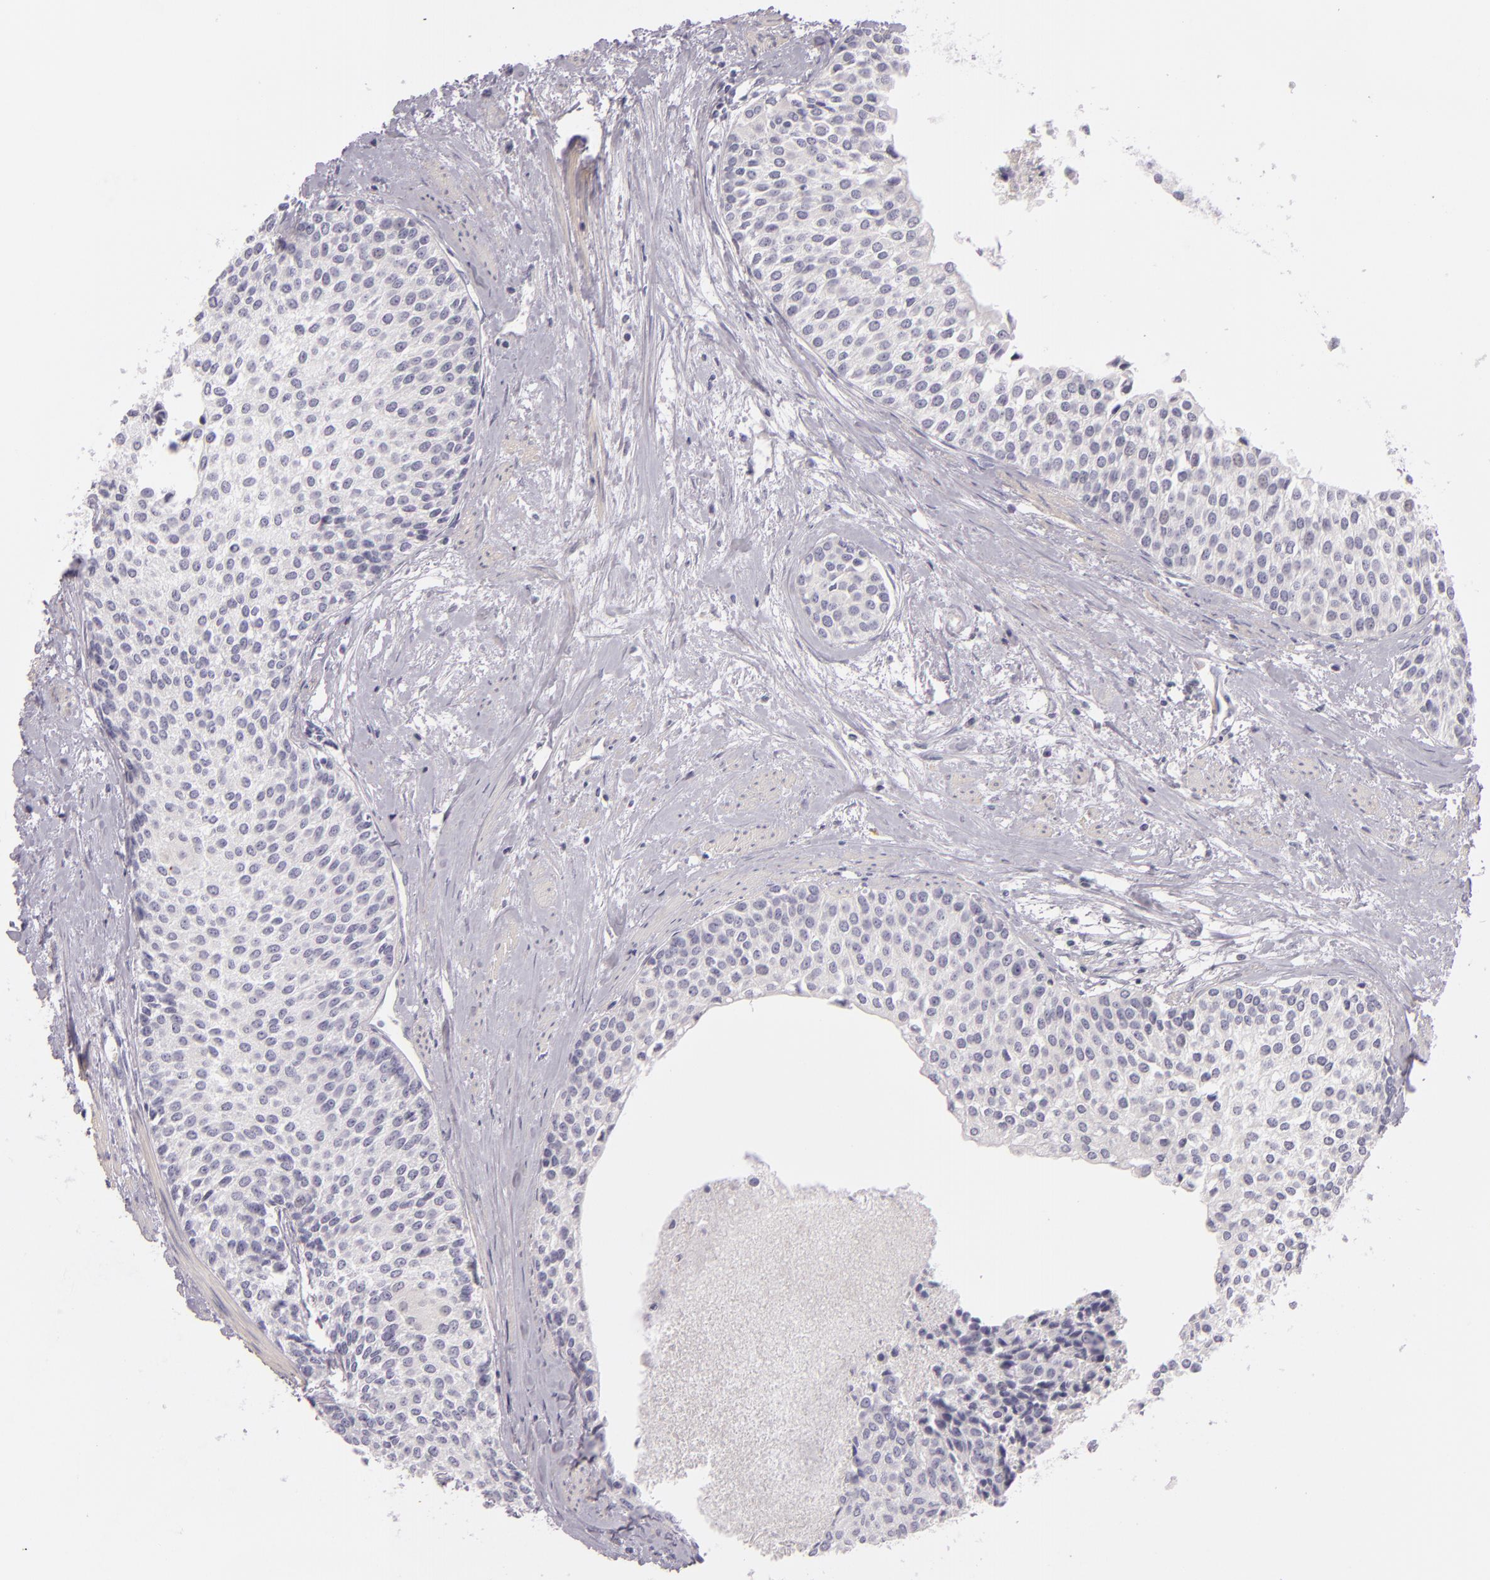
{"staining": {"intensity": "negative", "quantity": "none", "location": "none"}, "tissue": "urothelial cancer", "cell_type": "Tumor cells", "image_type": "cancer", "snomed": [{"axis": "morphology", "description": "Urothelial carcinoma, Low grade"}, {"axis": "topography", "description": "Urinary bladder"}], "caption": "Immunohistochemical staining of human low-grade urothelial carcinoma exhibits no significant positivity in tumor cells. (DAB IHC, high magnification).", "gene": "FAM181A", "patient": {"sex": "female", "age": 73}}